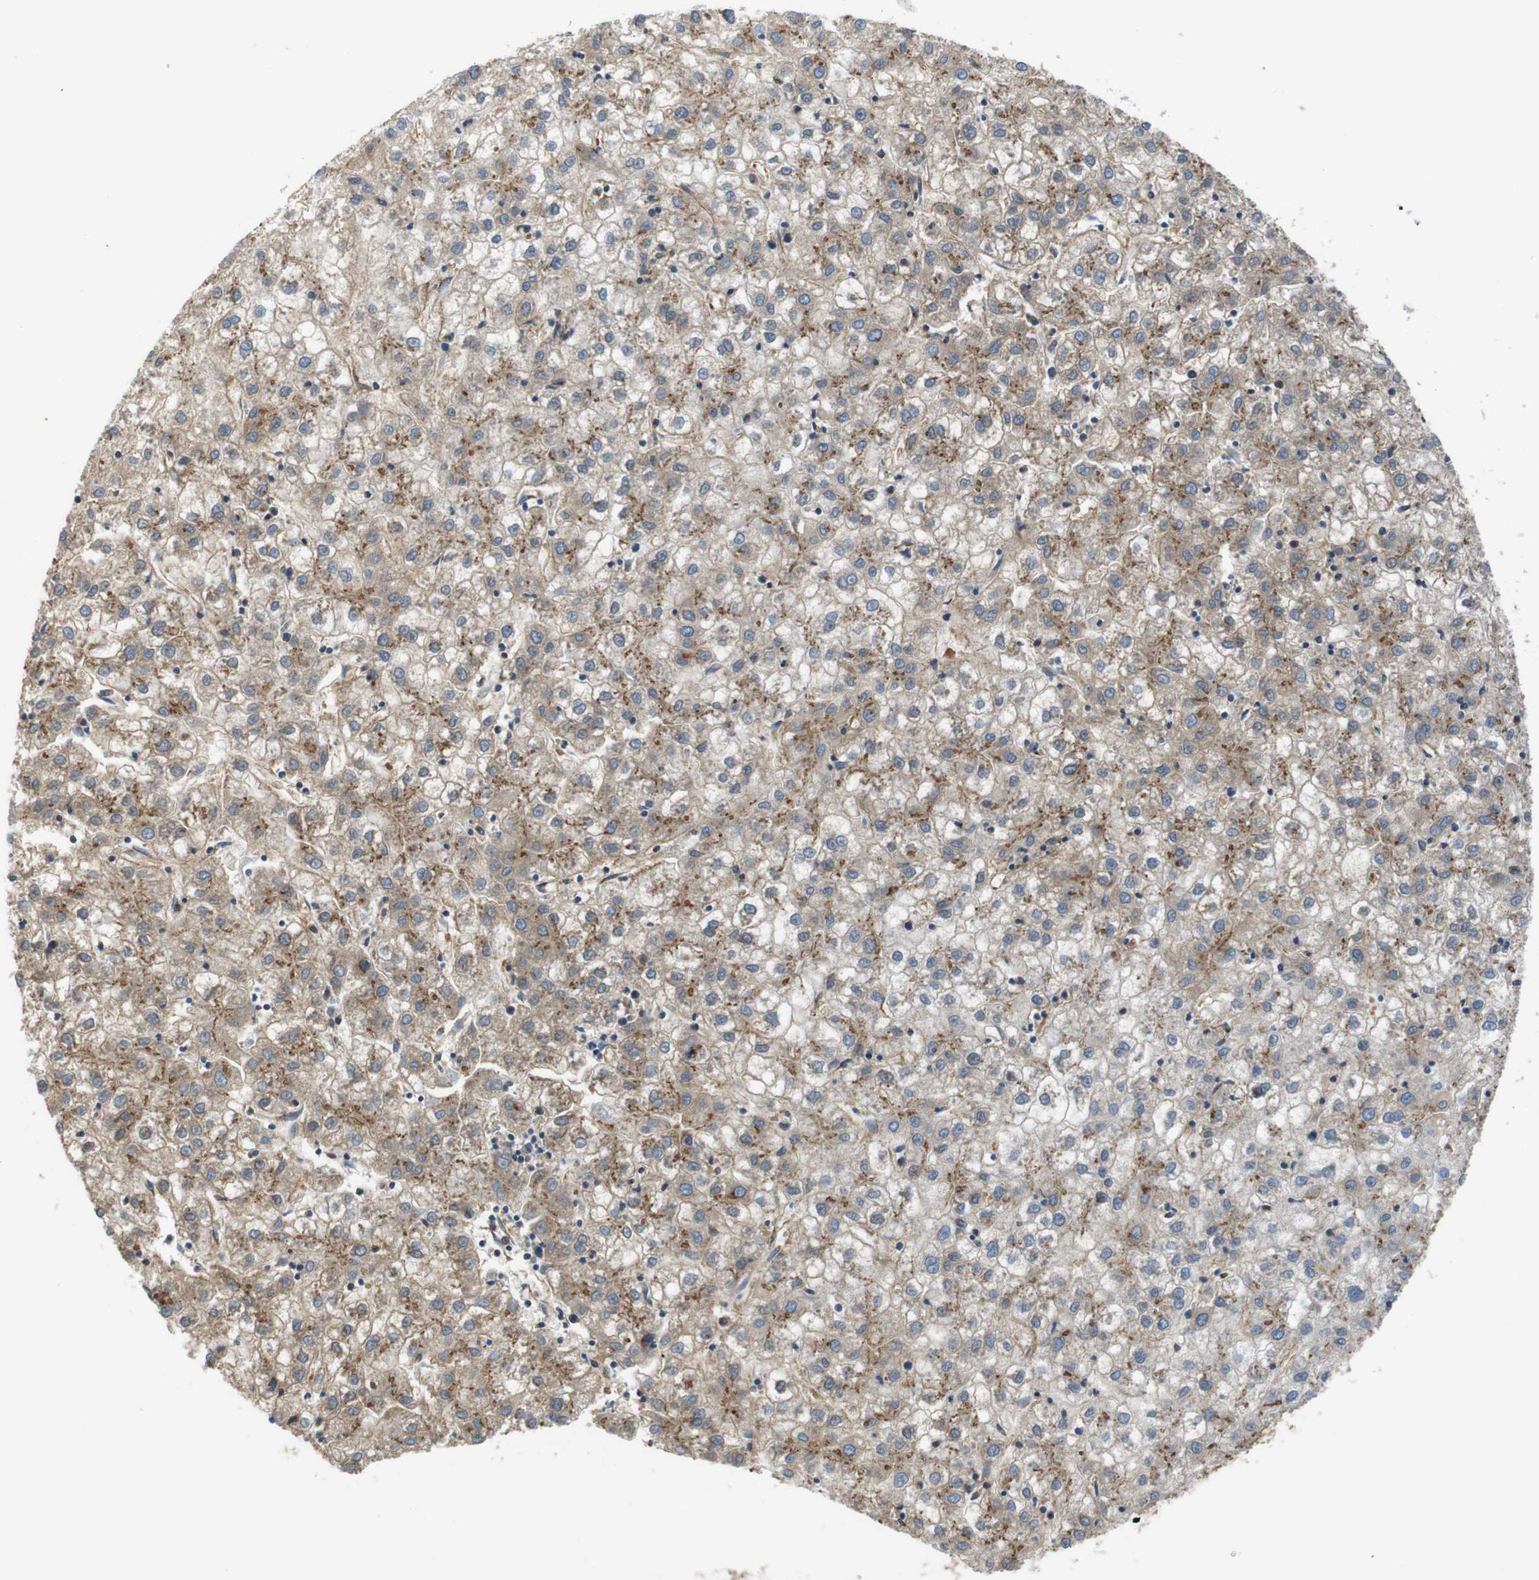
{"staining": {"intensity": "weak", "quantity": ">75%", "location": "cytoplasmic/membranous"}, "tissue": "liver cancer", "cell_type": "Tumor cells", "image_type": "cancer", "snomed": [{"axis": "morphology", "description": "Carcinoma, Hepatocellular, NOS"}, {"axis": "topography", "description": "Liver"}], "caption": "IHC histopathology image of neoplastic tissue: liver hepatocellular carcinoma stained using IHC displays low levels of weak protein expression localized specifically in the cytoplasmic/membranous of tumor cells, appearing as a cytoplasmic/membranous brown color.", "gene": "DCTN1", "patient": {"sex": "male", "age": 72}}